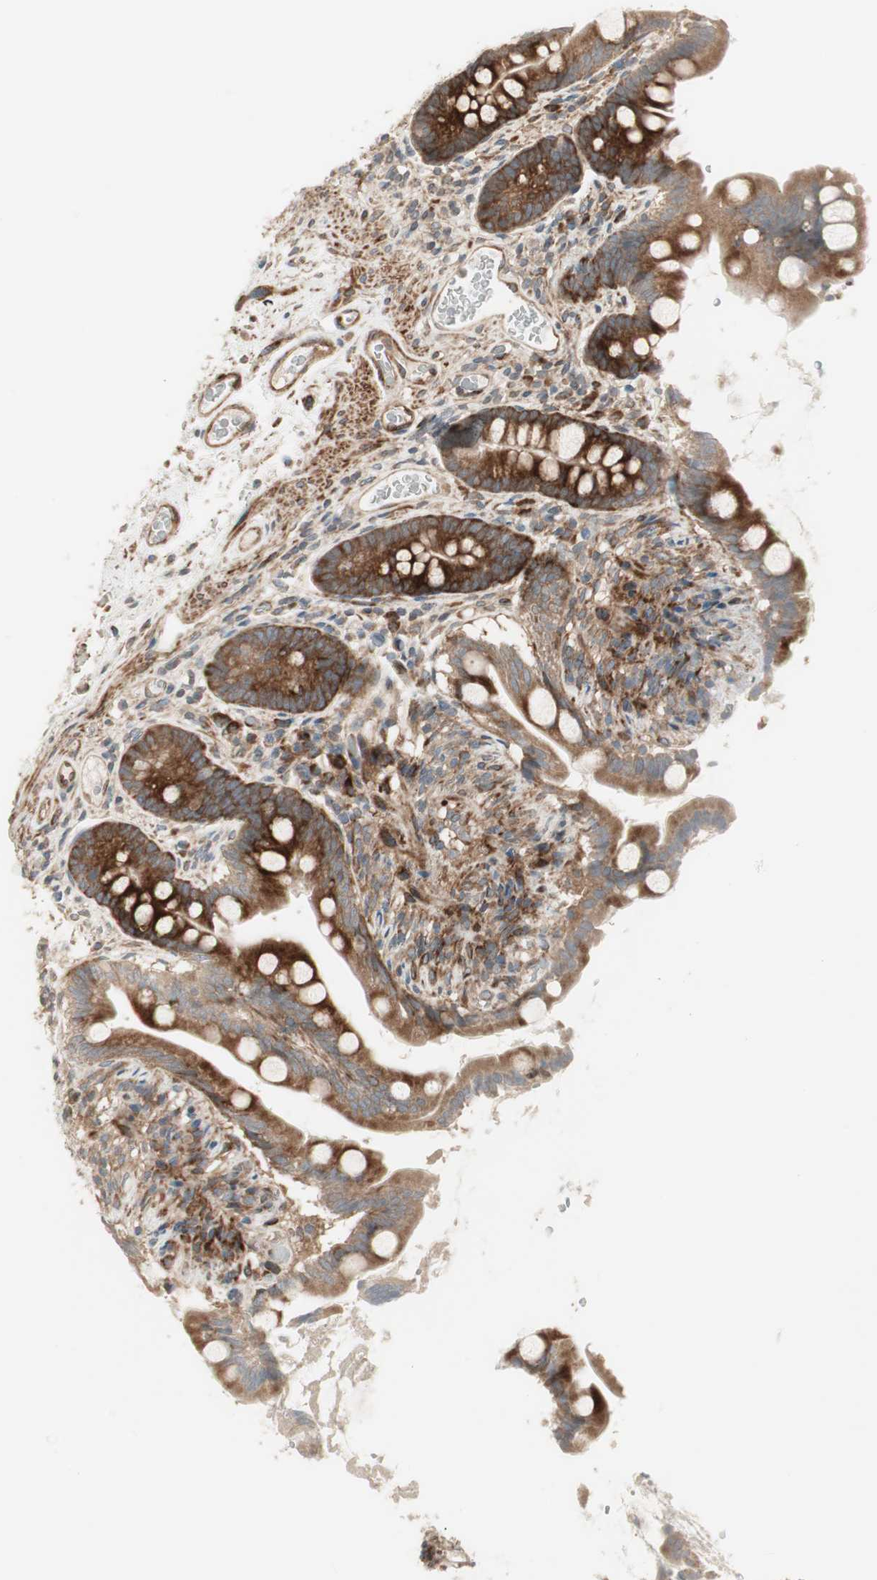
{"staining": {"intensity": "strong", "quantity": ">75%", "location": "cytoplasmic/membranous"}, "tissue": "small intestine", "cell_type": "Glandular cells", "image_type": "normal", "snomed": [{"axis": "morphology", "description": "Normal tissue, NOS"}, {"axis": "topography", "description": "Small intestine"}], "caption": "Immunohistochemical staining of unremarkable small intestine displays >75% levels of strong cytoplasmic/membranous protein staining in about >75% of glandular cells. (Stains: DAB (3,3'-diaminobenzidine) in brown, nuclei in blue, Microscopy: brightfield microscopy at high magnification).", "gene": "PPP2R5E", "patient": {"sex": "female", "age": 56}}